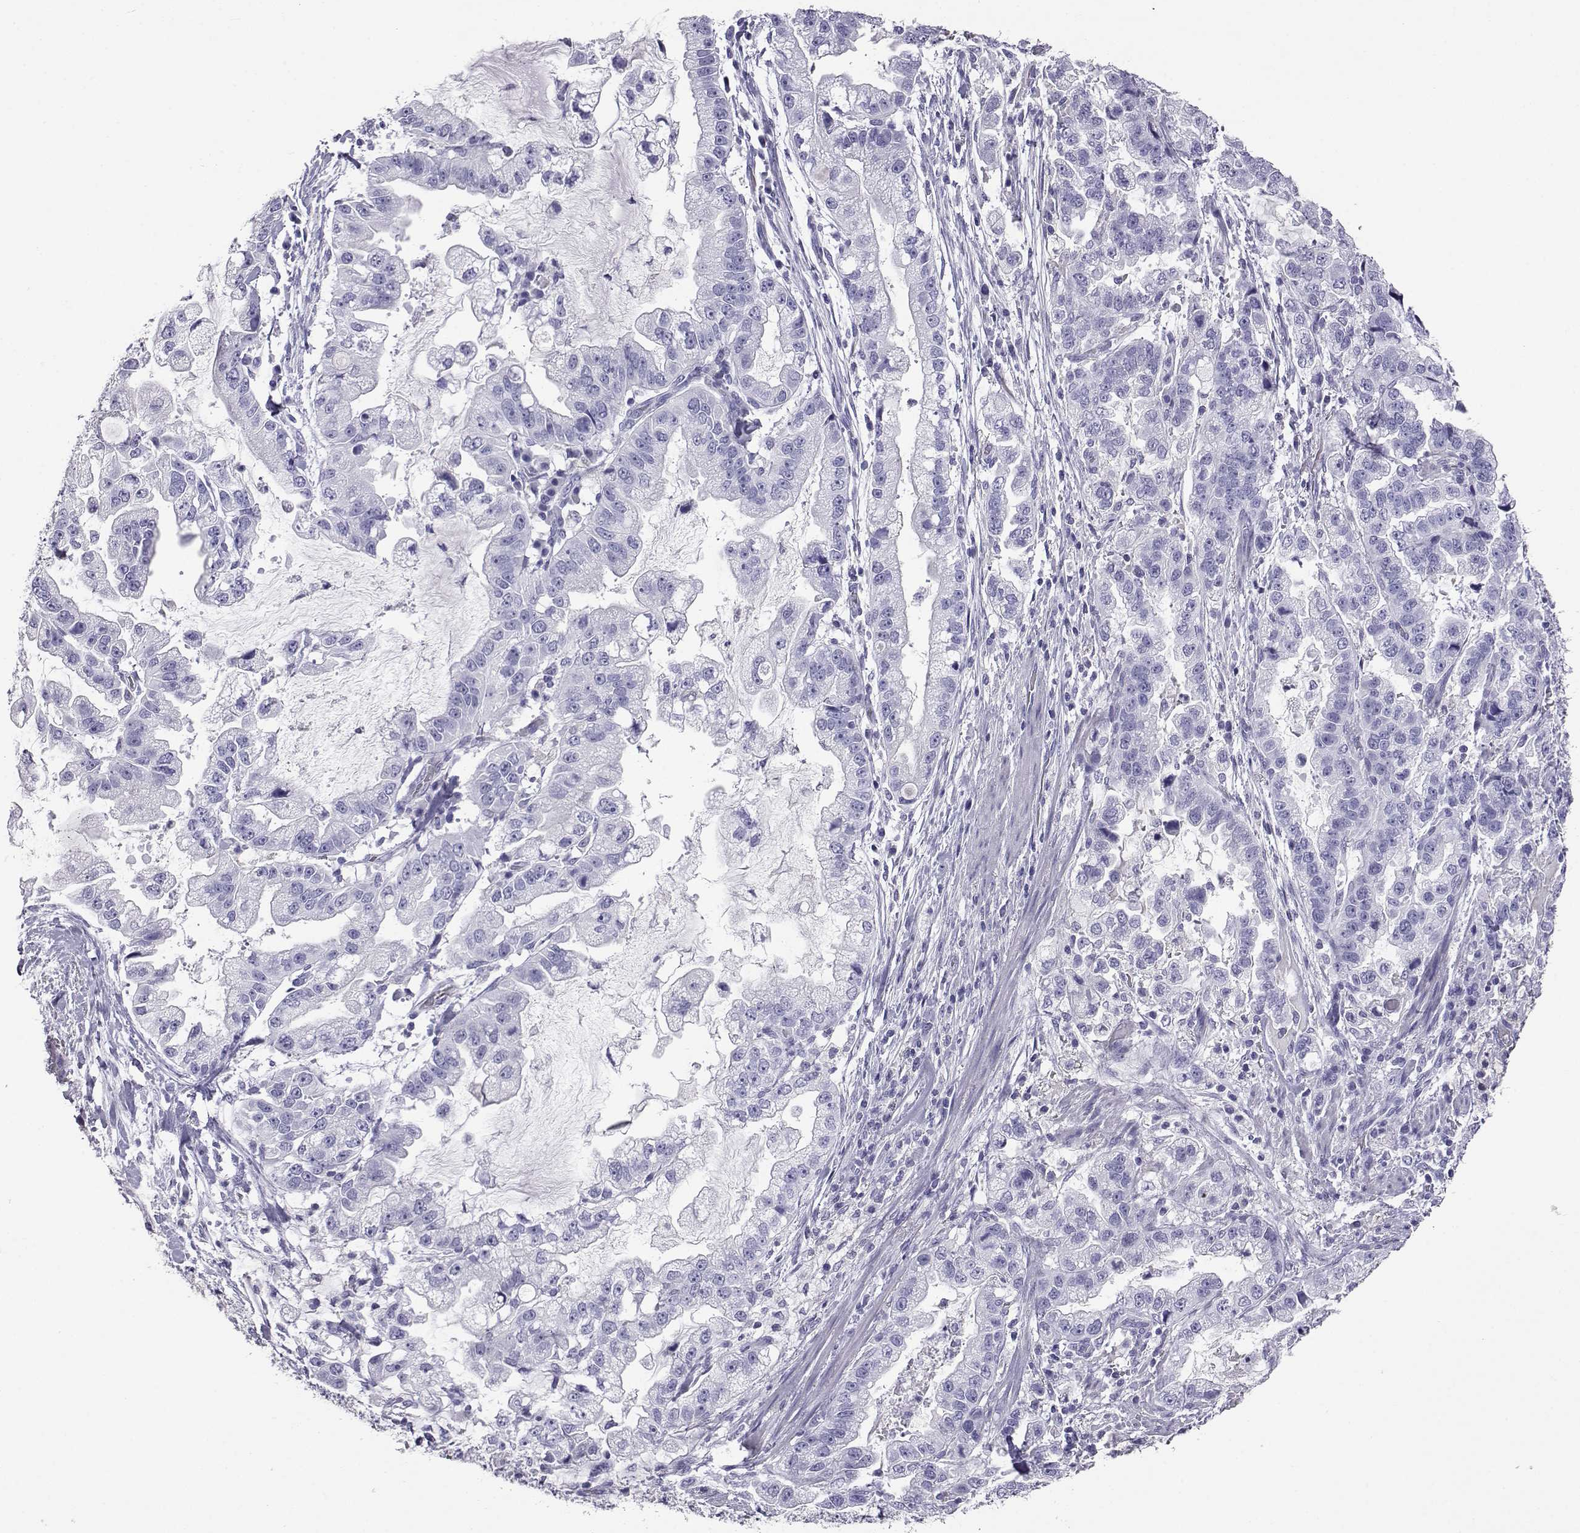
{"staining": {"intensity": "negative", "quantity": "none", "location": "none"}, "tissue": "stomach cancer", "cell_type": "Tumor cells", "image_type": "cancer", "snomed": [{"axis": "morphology", "description": "Adenocarcinoma, NOS"}, {"axis": "topography", "description": "Stomach"}], "caption": "Stomach cancer (adenocarcinoma) stained for a protein using IHC exhibits no expression tumor cells.", "gene": "AKR1B1", "patient": {"sex": "male", "age": 59}}